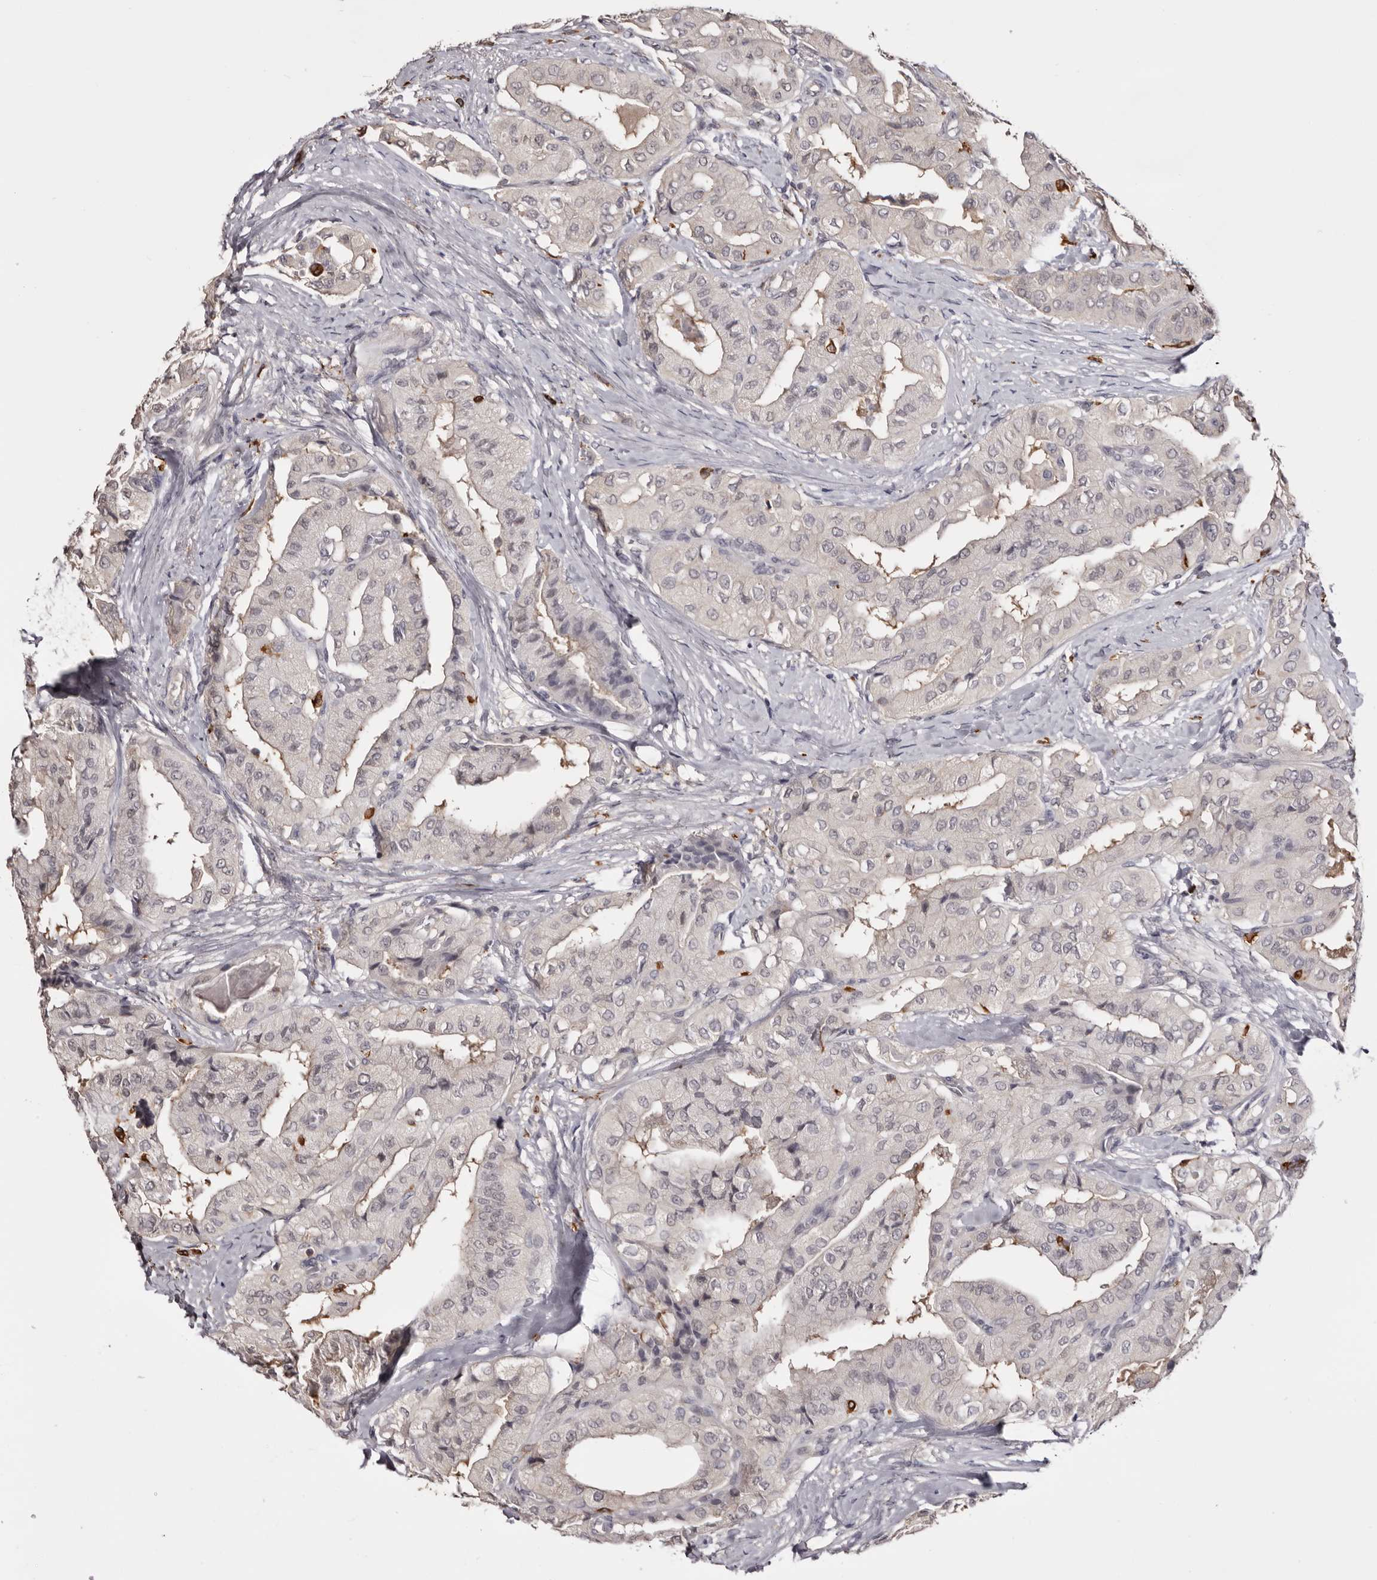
{"staining": {"intensity": "negative", "quantity": "none", "location": "none"}, "tissue": "thyroid cancer", "cell_type": "Tumor cells", "image_type": "cancer", "snomed": [{"axis": "morphology", "description": "Papillary adenocarcinoma, NOS"}, {"axis": "topography", "description": "Thyroid gland"}], "caption": "High magnification brightfield microscopy of thyroid cancer (papillary adenocarcinoma) stained with DAB (brown) and counterstained with hematoxylin (blue): tumor cells show no significant expression.", "gene": "TNNI1", "patient": {"sex": "female", "age": 59}}